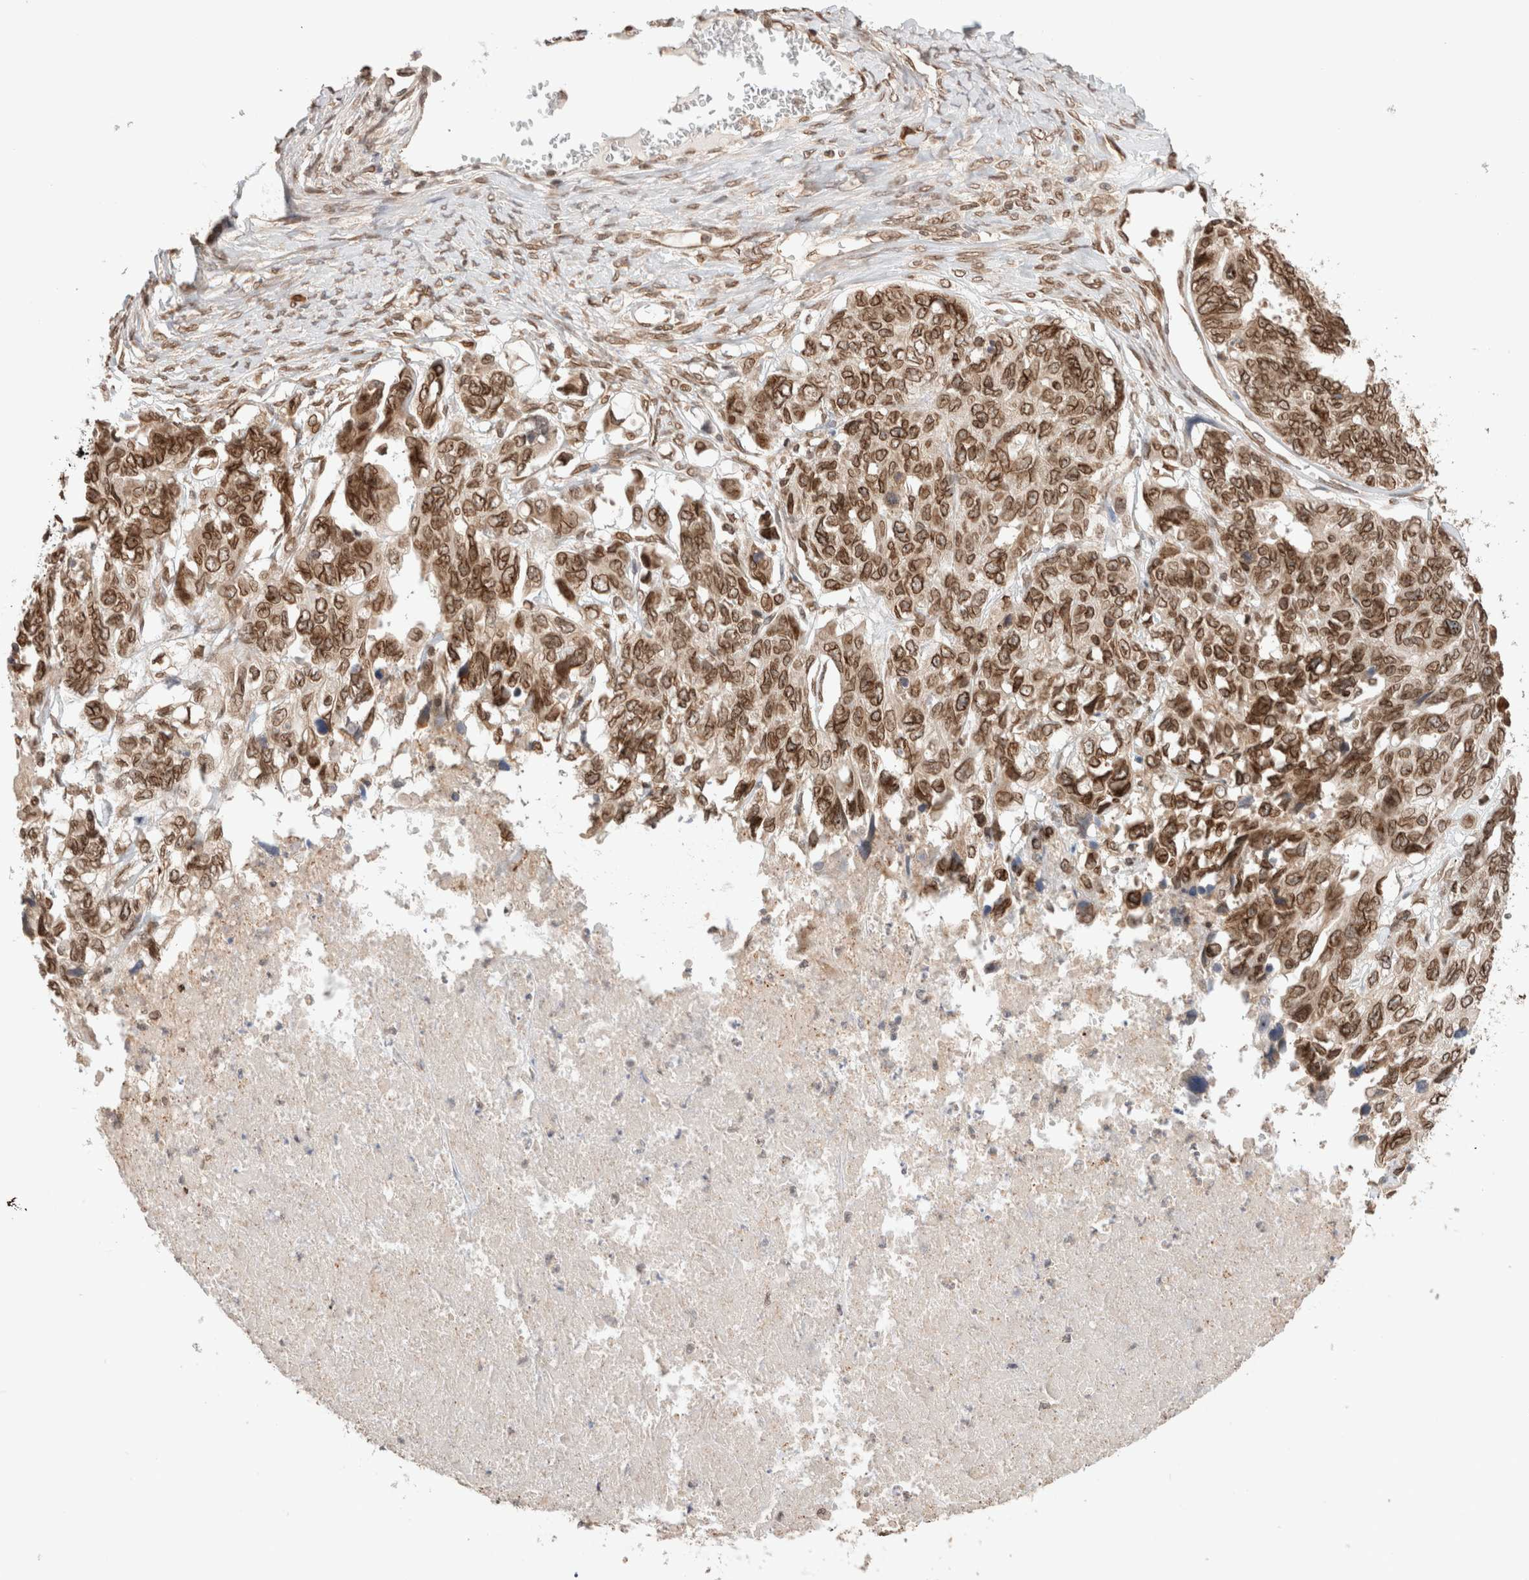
{"staining": {"intensity": "strong", "quantity": ">75%", "location": "cytoplasmic/membranous,nuclear"}, "tissue": "ovarian cancer", "cell_type": "Tumor cells", "image_type": "cancer", "snomed": [{"axis": "morphology", "description": "Cystadenocarcinoma, serous, NOS"}, {"axis": "topography", "description": "Ovary"}], "caption": "Brown immunohistochemical staining in human ovarian cancer exhibits strong cytoplasmic/membranous and nuclear expression in approximately >75% of tumor cells.", "gene": "TPR", "patient": {"sex": "female", "age": 79}}